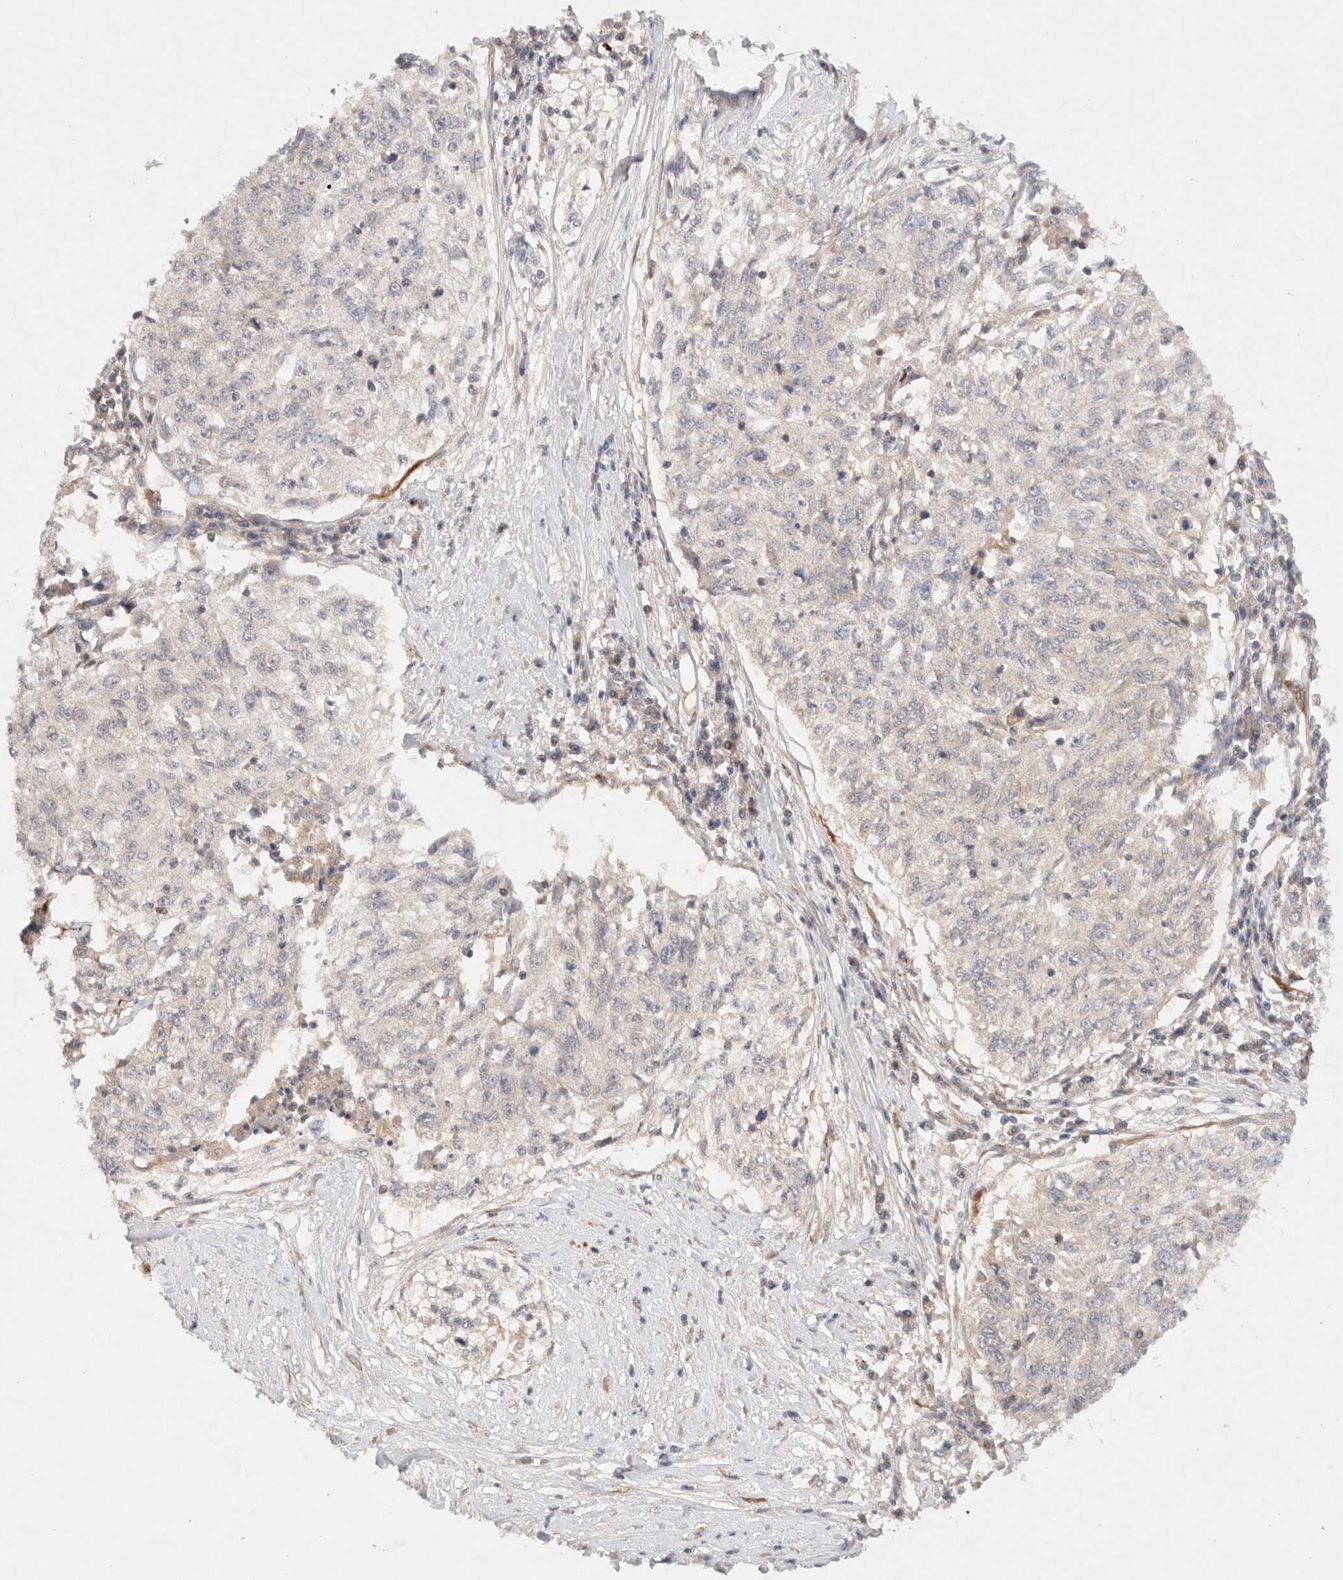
{"staining": {"intensity": "negative", "quantity": "none", "location": "none"}, "tissue": "cervical cancer", "cell_type": "Tumor cells", "image_type": "cancer", "snomed": [{"axis": "morphology", "description": "Squamous cell carcinoma, NOS"}, {"axis": "topography", "description": "Cervix"}], "caption": "Histopathology image shows no protein expression in tumor cells of cervical squamous cell carcinoma tissue.", "gene": "KLHL20", "patient": {"sex": "female", "age": 57}}